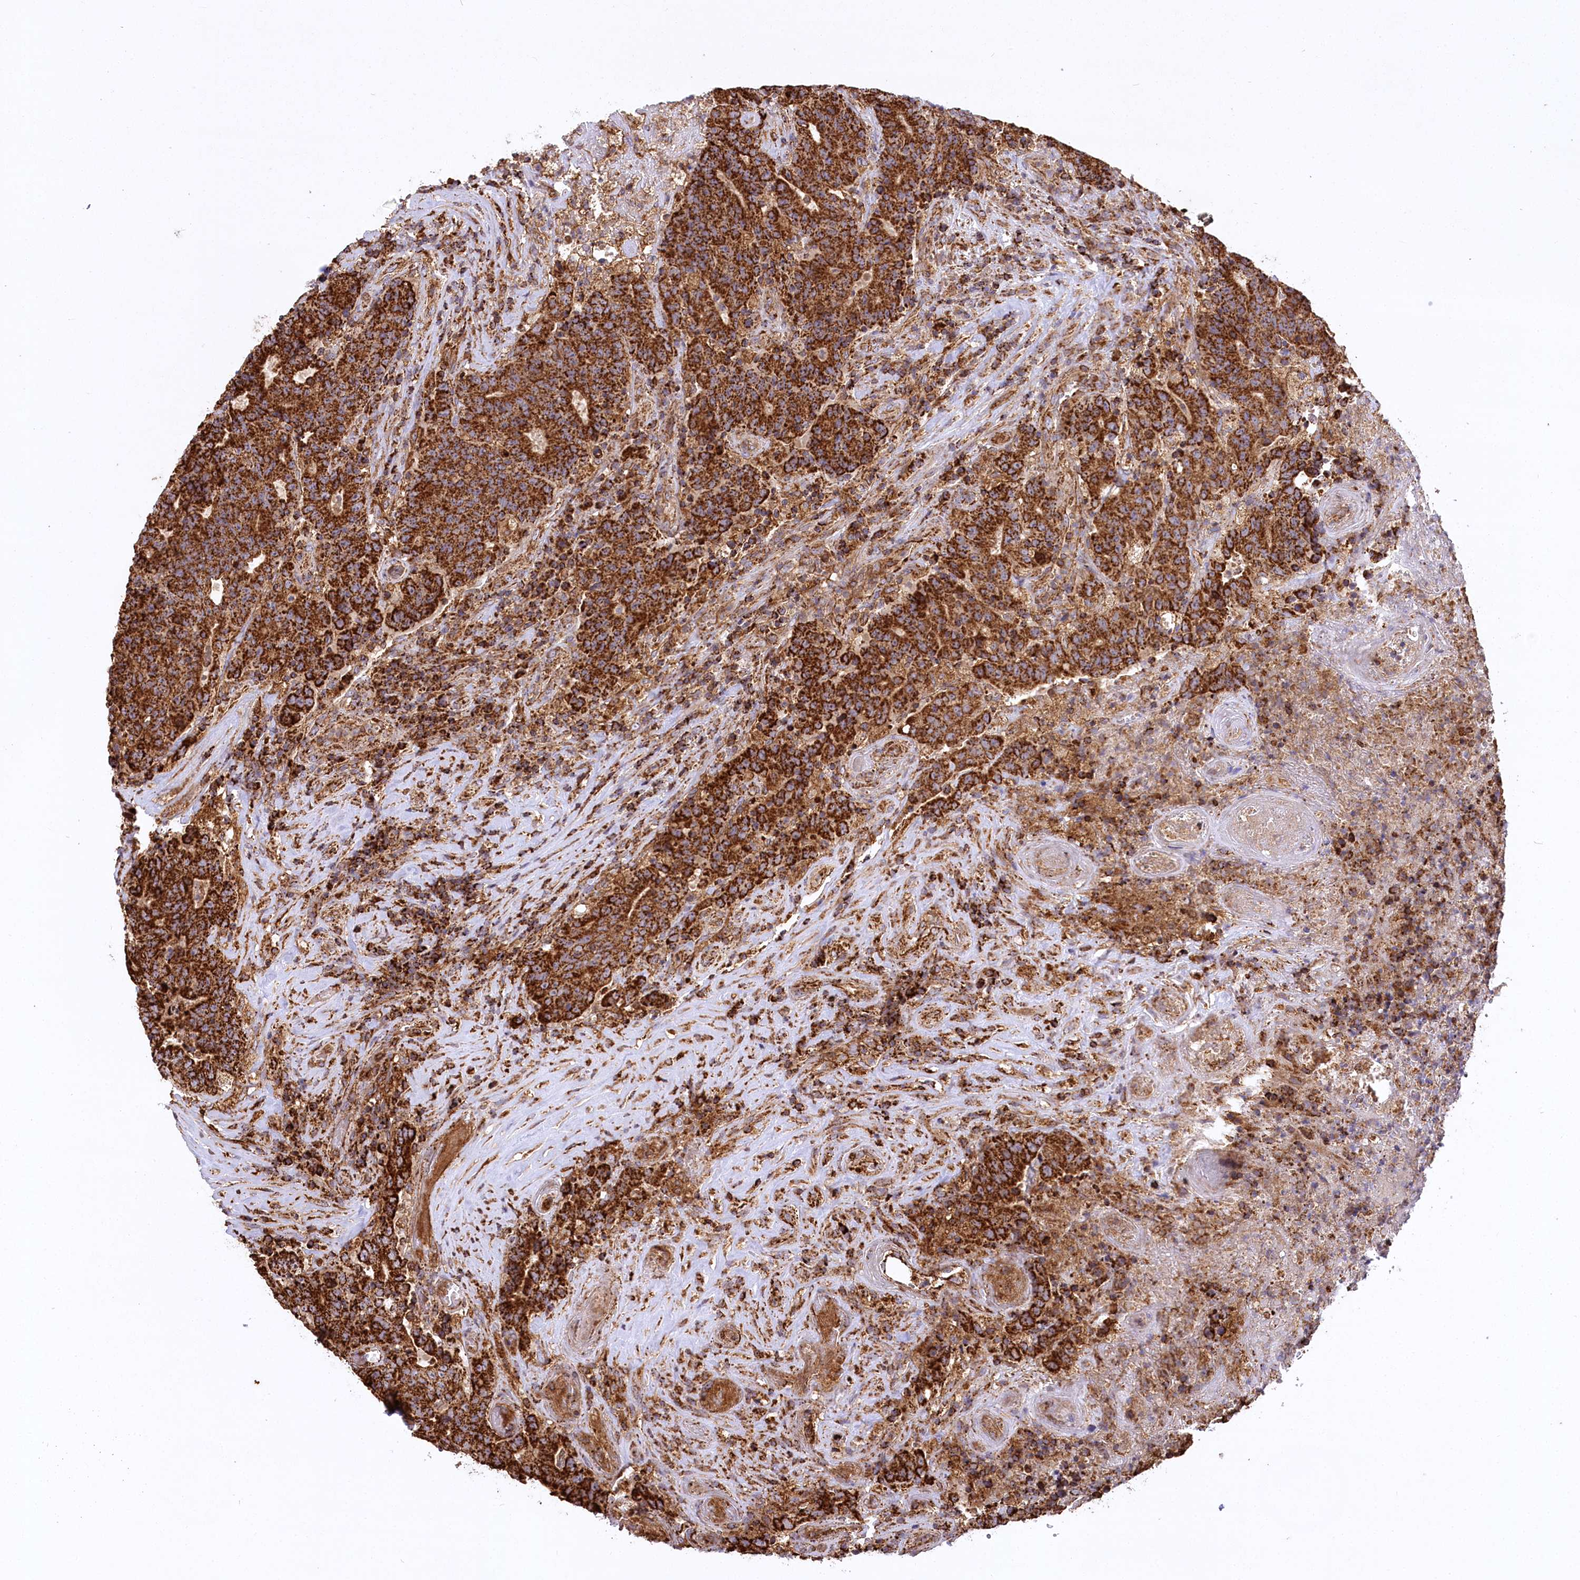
{"staining": {"intensity": "strong", "quantity": ">75%", "location": "cytoplasmic/membranous"}, "tissue": "colorectal cancer", "cell_type": "Tumor cells", "image_type": "cancer", "snomed": [{"axis": "morphology", "description": "Adenocarcinoma, NOS"}, {"axis": "topography", "description": "Colon"}], "caption": "Adenocarcinoma (colorectal) was stained to show a protein in brown. There is high levels of strong cytoplasmic/membranous staining in approximately >75% of tumor cells.", "gene": "CARD19", "patient": {"sex": "female", "age": 75}}